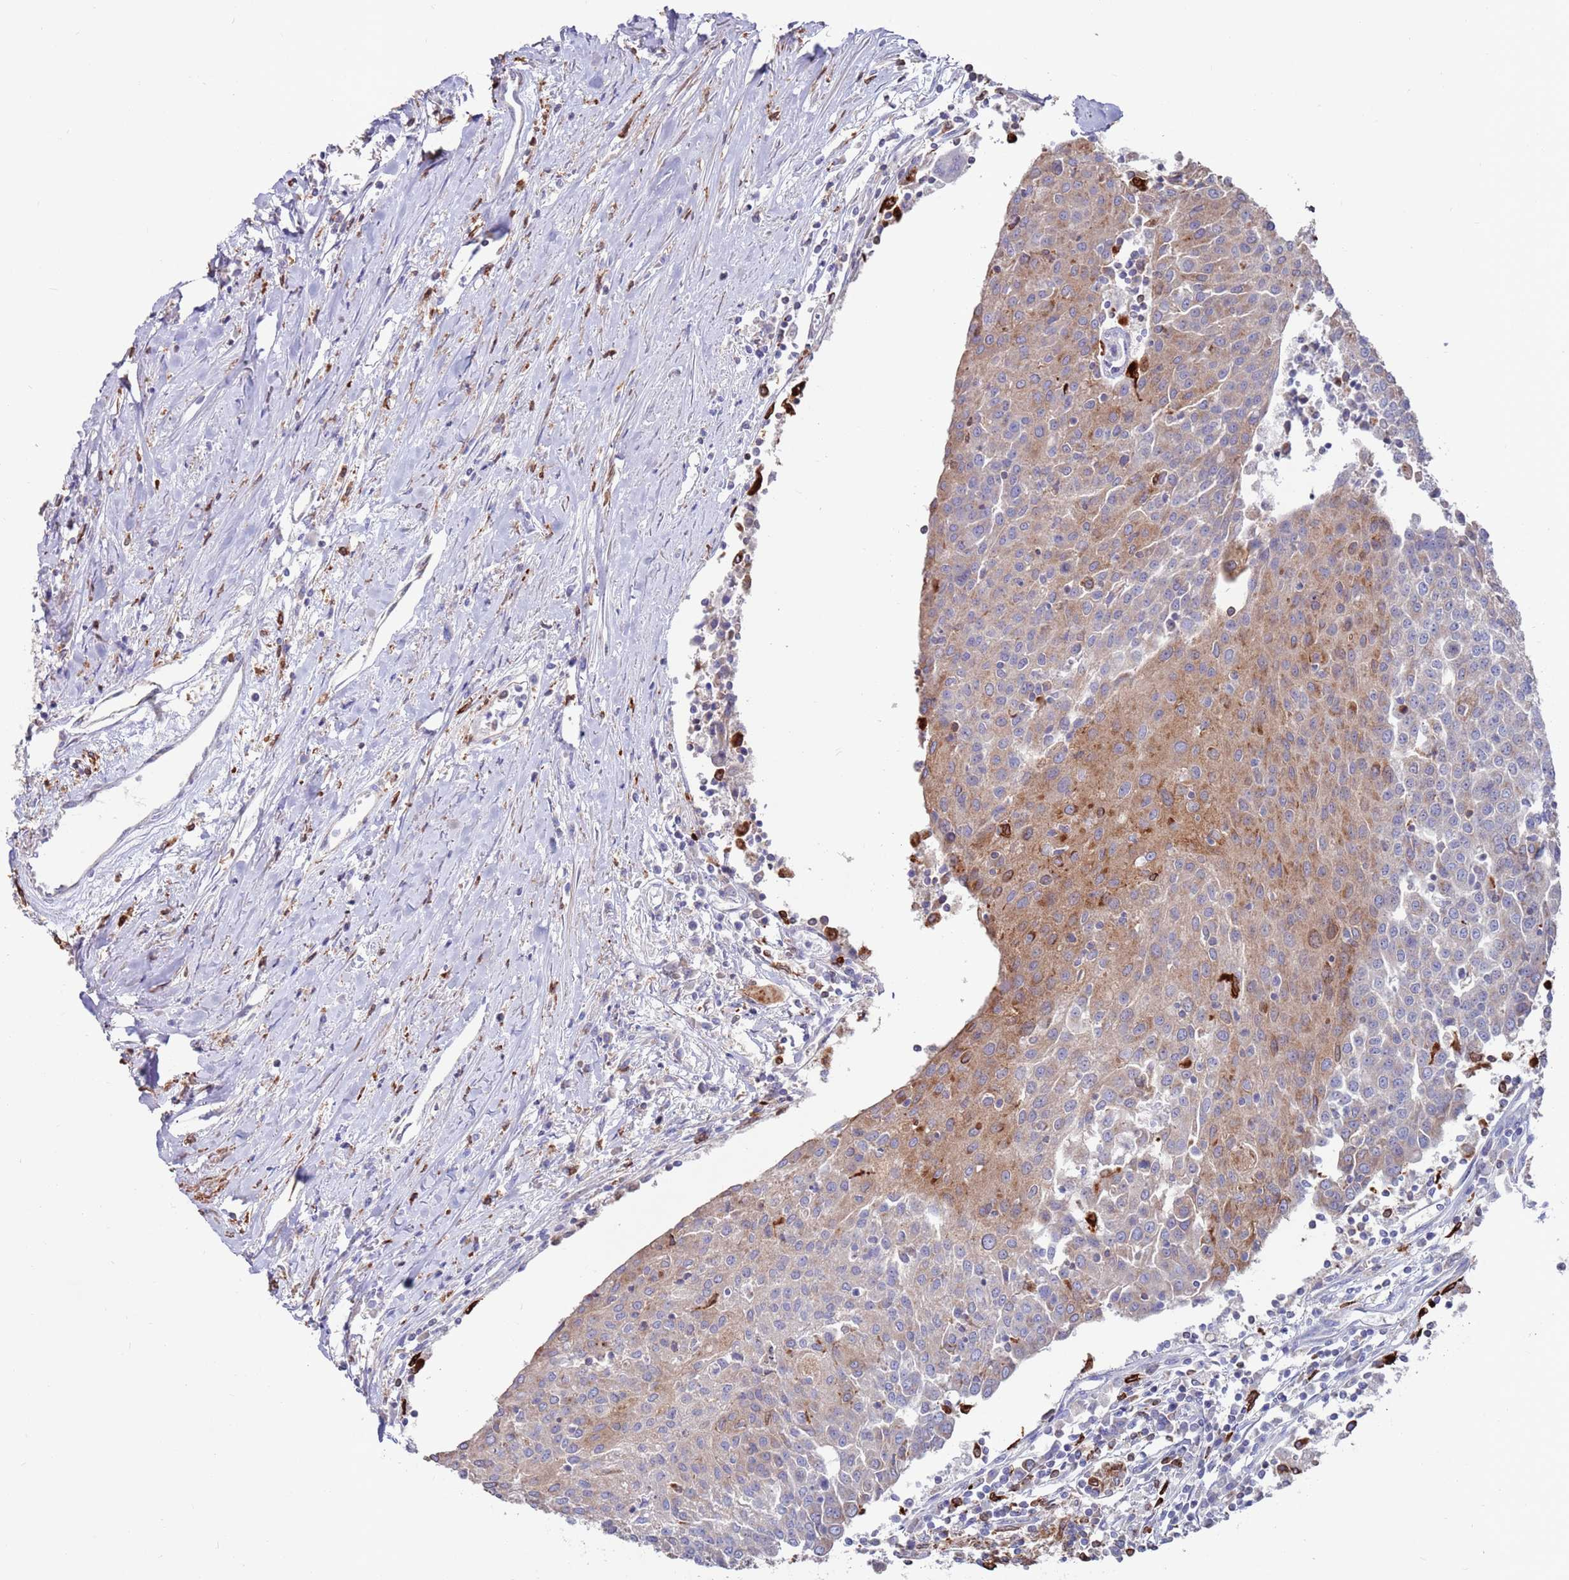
{"staining": {"intensity": "moderate", "quantity": "25%-75%", "location": "cytoplasmic/membranous"}, "tissue": "urothelial cancer", "cell_type": "Tumor cells", "image_type": "cancer", "snomed": [{"axis": "morphology", "description": "Urothelial carcinoma, High grade"}, {"axis": "topography", "description": "Urinary bladder"}], "caption": "Immunohistochemistry micrograph of urothelial carcinoma (high-grade) stained for a protein (brown), which reveals medium levels of moderate cytoplasmic/membranous positivity in about 25%-75% of tumor cells.", "gene": "GREB1L", "patient": {"sex": "female", "age": 85}}